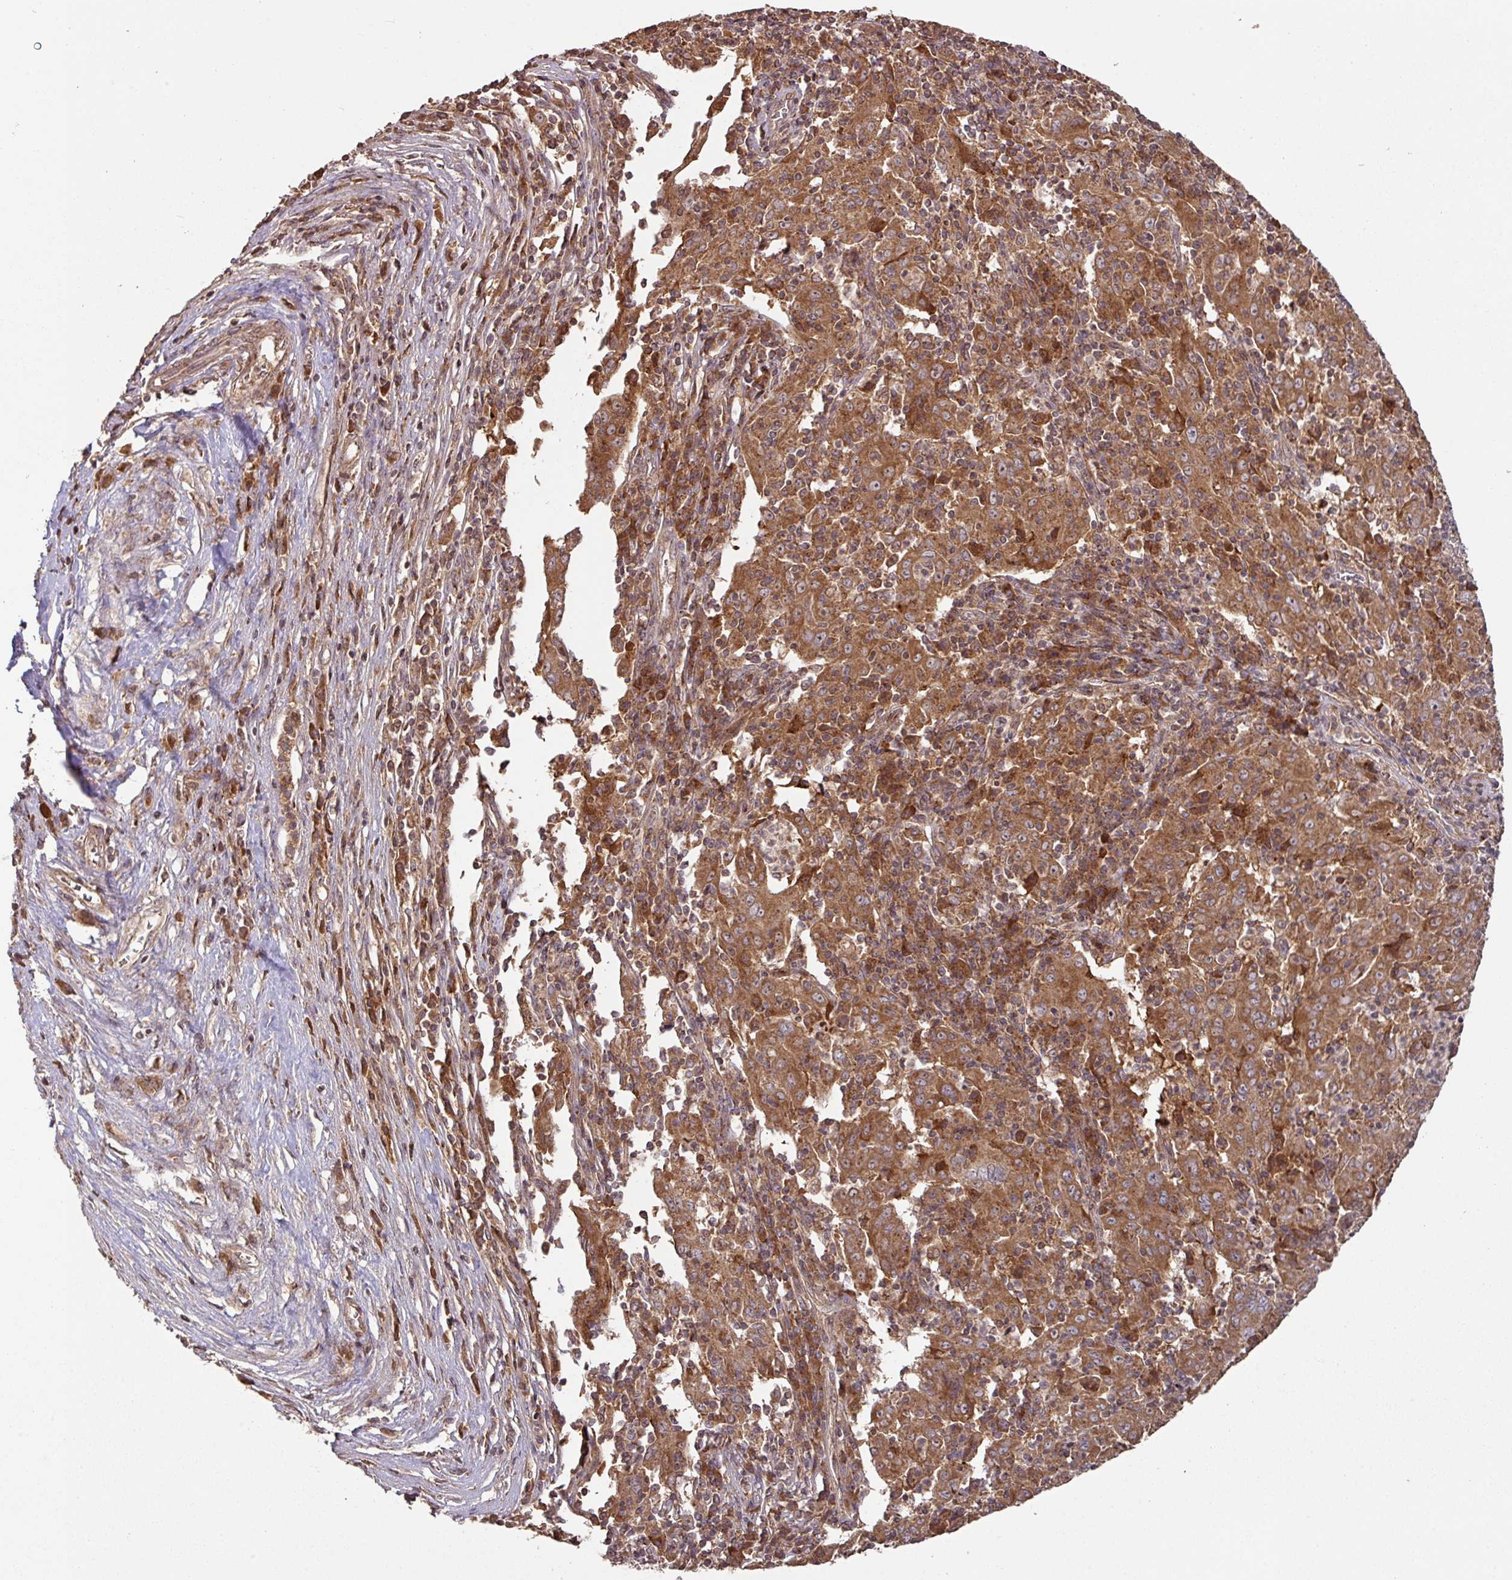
{"staining": {"intensity": "strong", "quantity": ">75%", "location": "cytoplasmic/membranous"}, "tissue": "pancreatic cancer", "cell_type": "Tumor cells", "image_type": "cancer", "snomed": [{"axis": "morphology", "description": "Adenocarcinoma, NOS"}, {"axis": "topography", "description": "Pancreas"}], "caption": "A histopathology image of human pancreatic cancer (adenocarcinoma) stained for a protein reveals strong cytoplasmic/membranous brown staining in tumor cells.", "gene": "MRRF", "patient": {"sex": "male", "age": 63}}